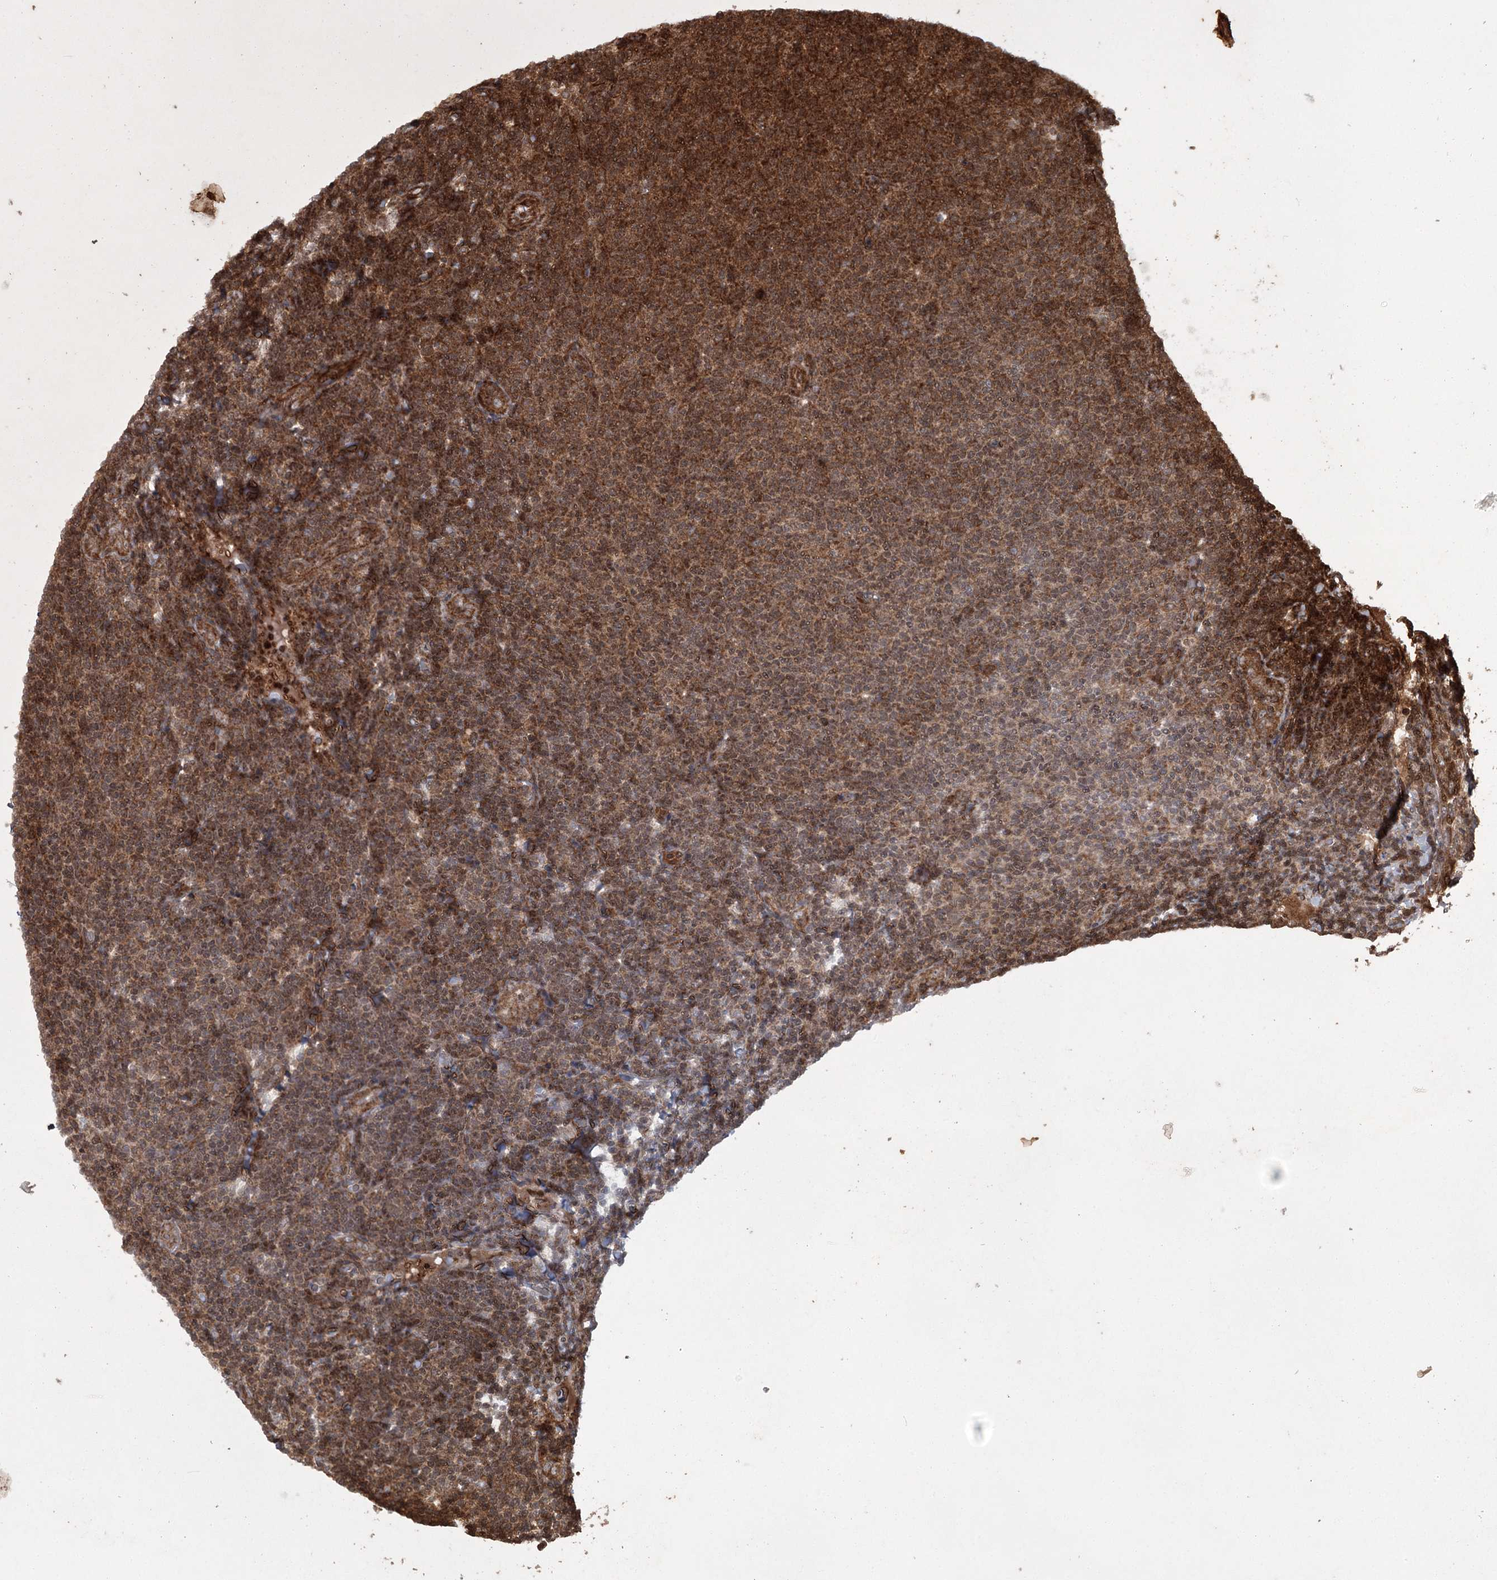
{"staining": {"intensity": "strong", "quantity": ">75%", "location": "cytoplasmic/membranous"}, "tissue": "lymphoma", "cell_type": "Tumor cells", "image_type": "cancer", "snomed": [{"axis": "morphology", "description": "Malignant lymphoma, non-Hodgkin's type, Low grade"}, {"axis": "topography", "description": "Lymph node"}], "caption": "The micrograph demonstrates immunohistochemical staining of lymphoma. There is strong cytoplasmic/membranous expression is present in about >75% of tumor cells. The staining is performed using DAB brown chromogen to label protein expression. The nuclei are counter-stained blue using hematoxylin.", "gene": "RPAP3", "patient": {"sex": "male", "age": 66}}